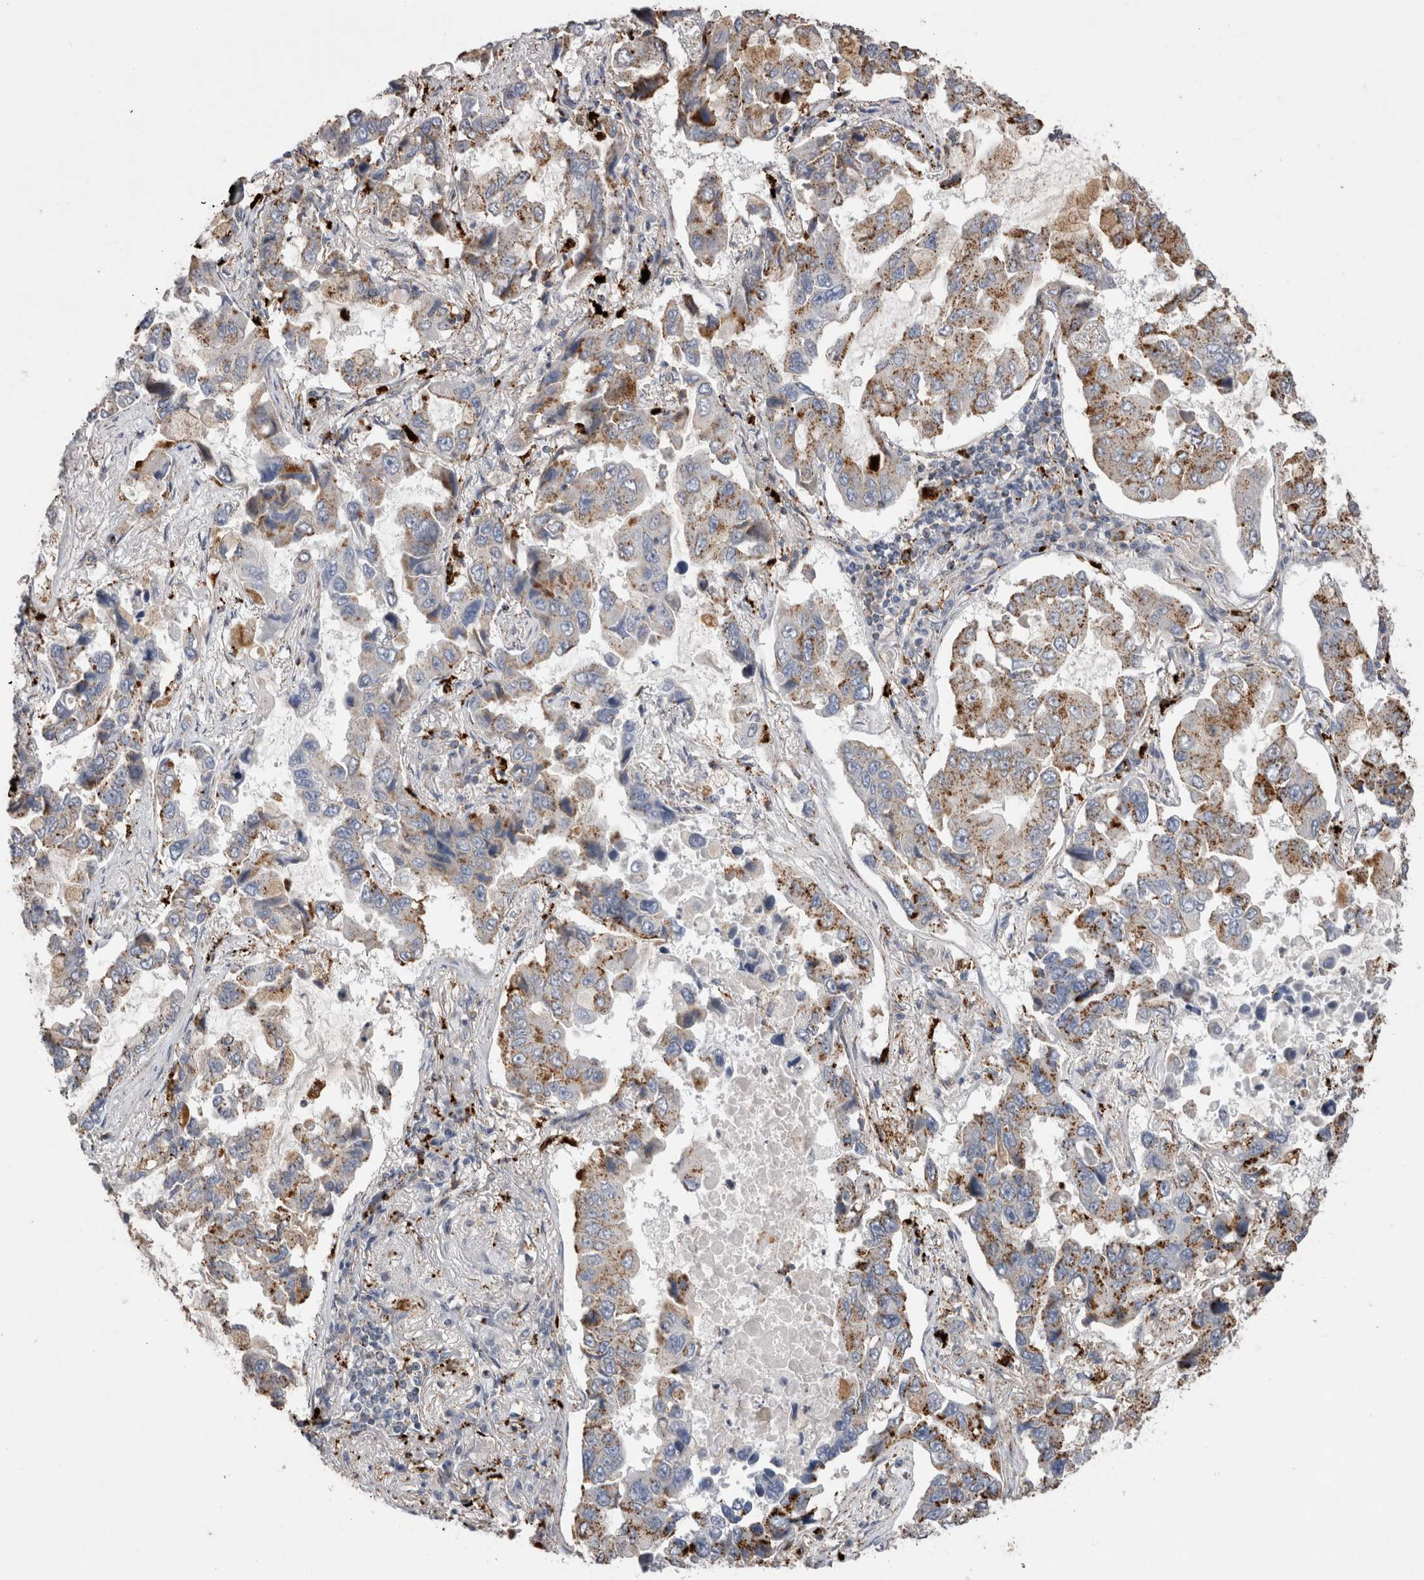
{"staining": {"intensity": "moderate", "quantity": ">75%", "location": "cytoplasmic/membranous"}, "tissue": "lung cancer", "cell_type": "Tumor cells", "image_type": "cancer", "snomed": [{"axis": "morphology", "description": "Adenocarcinoma, NOS"}, {"axis": "topography", "description": "Lung"}], "caption": "Human adenocarcinoma (lung) stained with a protein marker shows moderate staining in tumor cells.", "gene": "CTSA", "patient": {"sex": "male", "age": 64}}